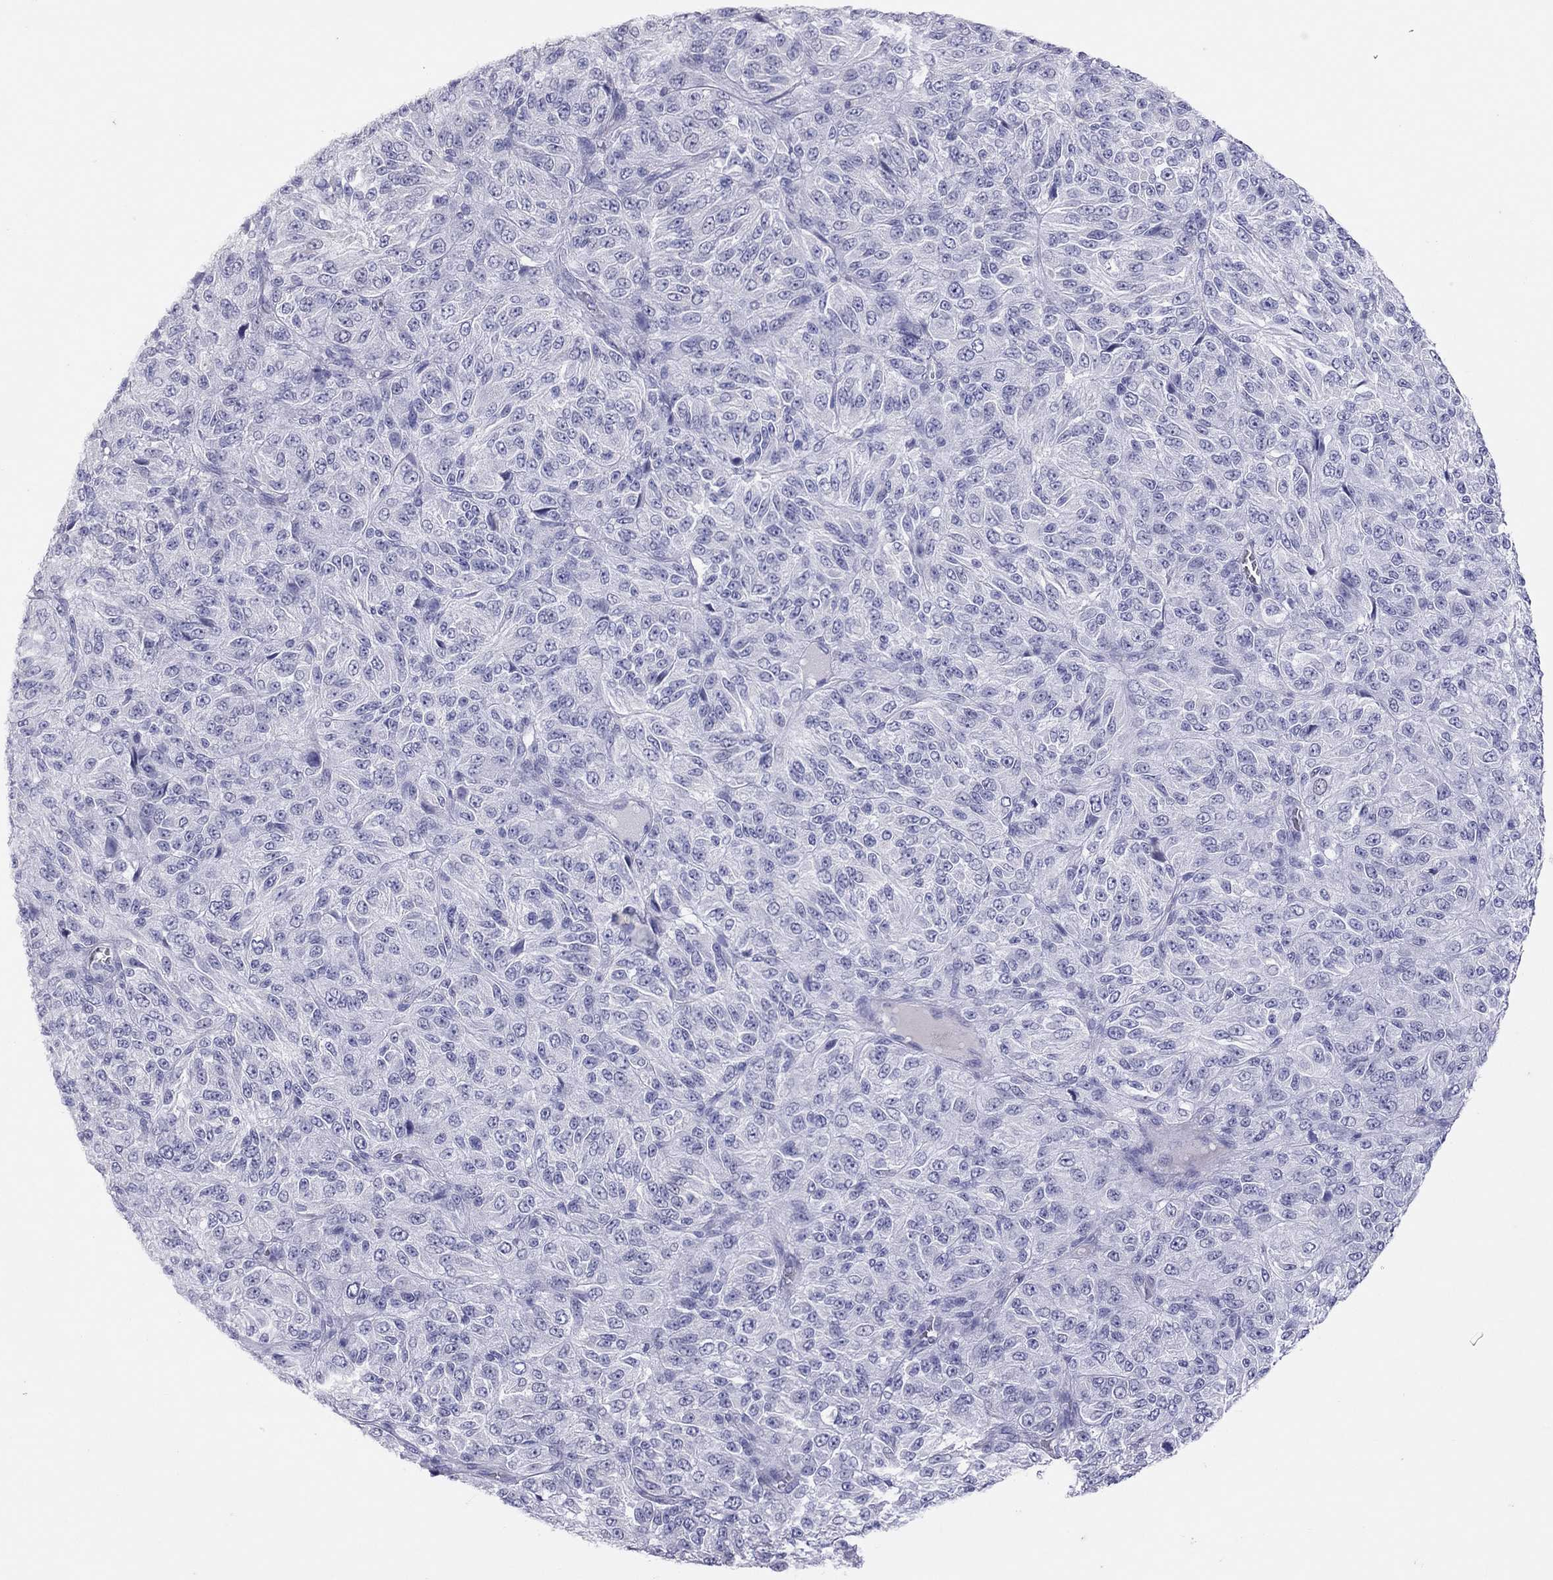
{"staining": {"intensity": "negative", "quantity": "none", "location": "none"}, "tissue": "melanoma", "cell_type": "Tumor cells", "image_type": "cancer", "snomed": [{"axis": "morphology", "description": "Malignant melanoma, Metastatic site"}, {"axis": "topography", "description": "Brain"}], "caption": "Malignant melanoma (metastatic site) was stained to show a protein in brown. There is no significant expression in tumor cells.", "gene": "MUC16", "patient": {"sex": "female", "age": 56}}